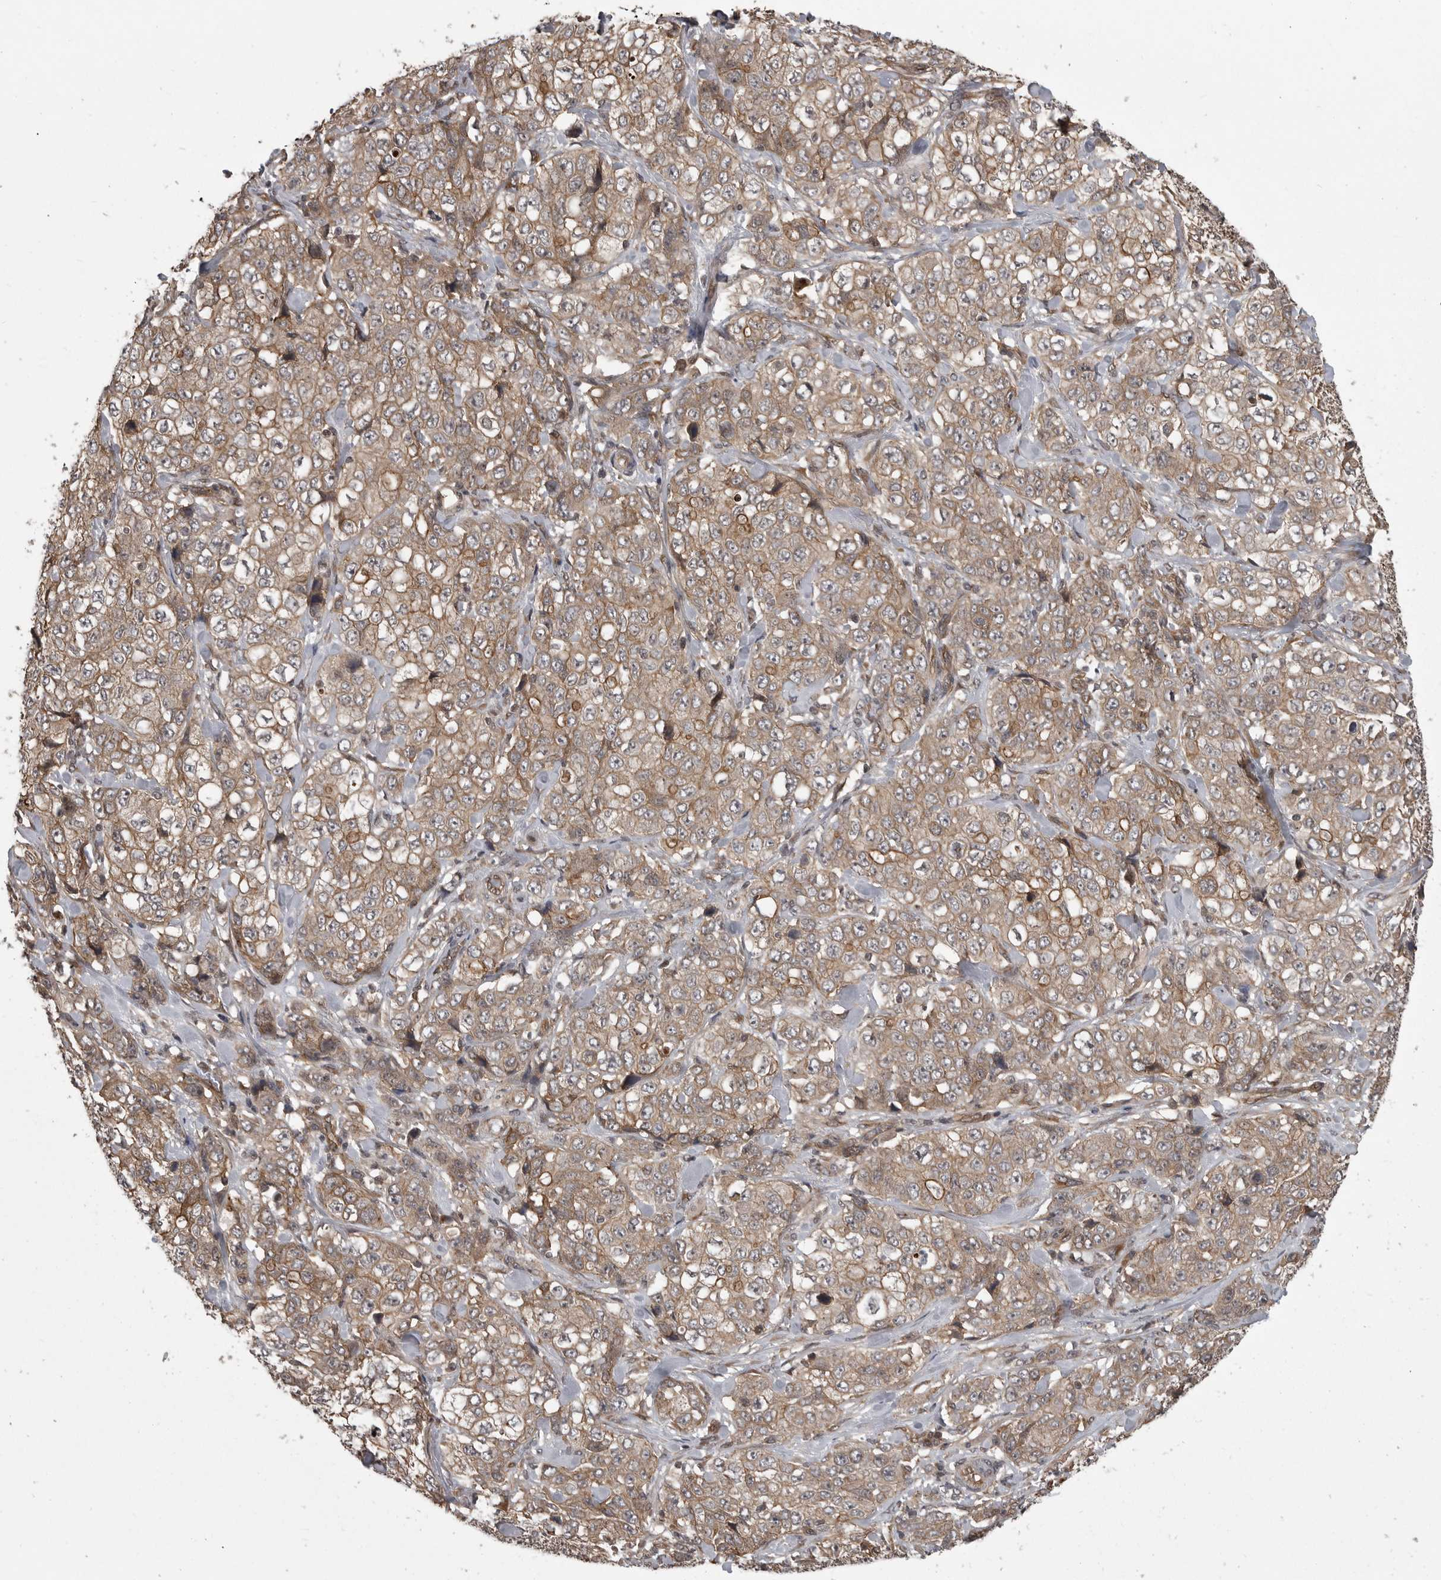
{"staining": {"intensity": "moderate", "quantity": ">75%", "location": "cytoplasmic/membranous"}, "tissue": "stomach cancer", "cell_type": "Tumor cells", "image_type": "cancer", "snomed": [{"axis": "morphology", "description": "Adenocarcinoma, NOS"}, {"axis": "topography", "description": "Stomach"}], "caption": "Immunohistochemical staining of stomach cancer shows medium levels of moderate cytoplasmic/membranous protein expression in approximately >75% of tumor cells.", "gene": "DNAJC8", "patient": {"sex": "male", "age": 48}}